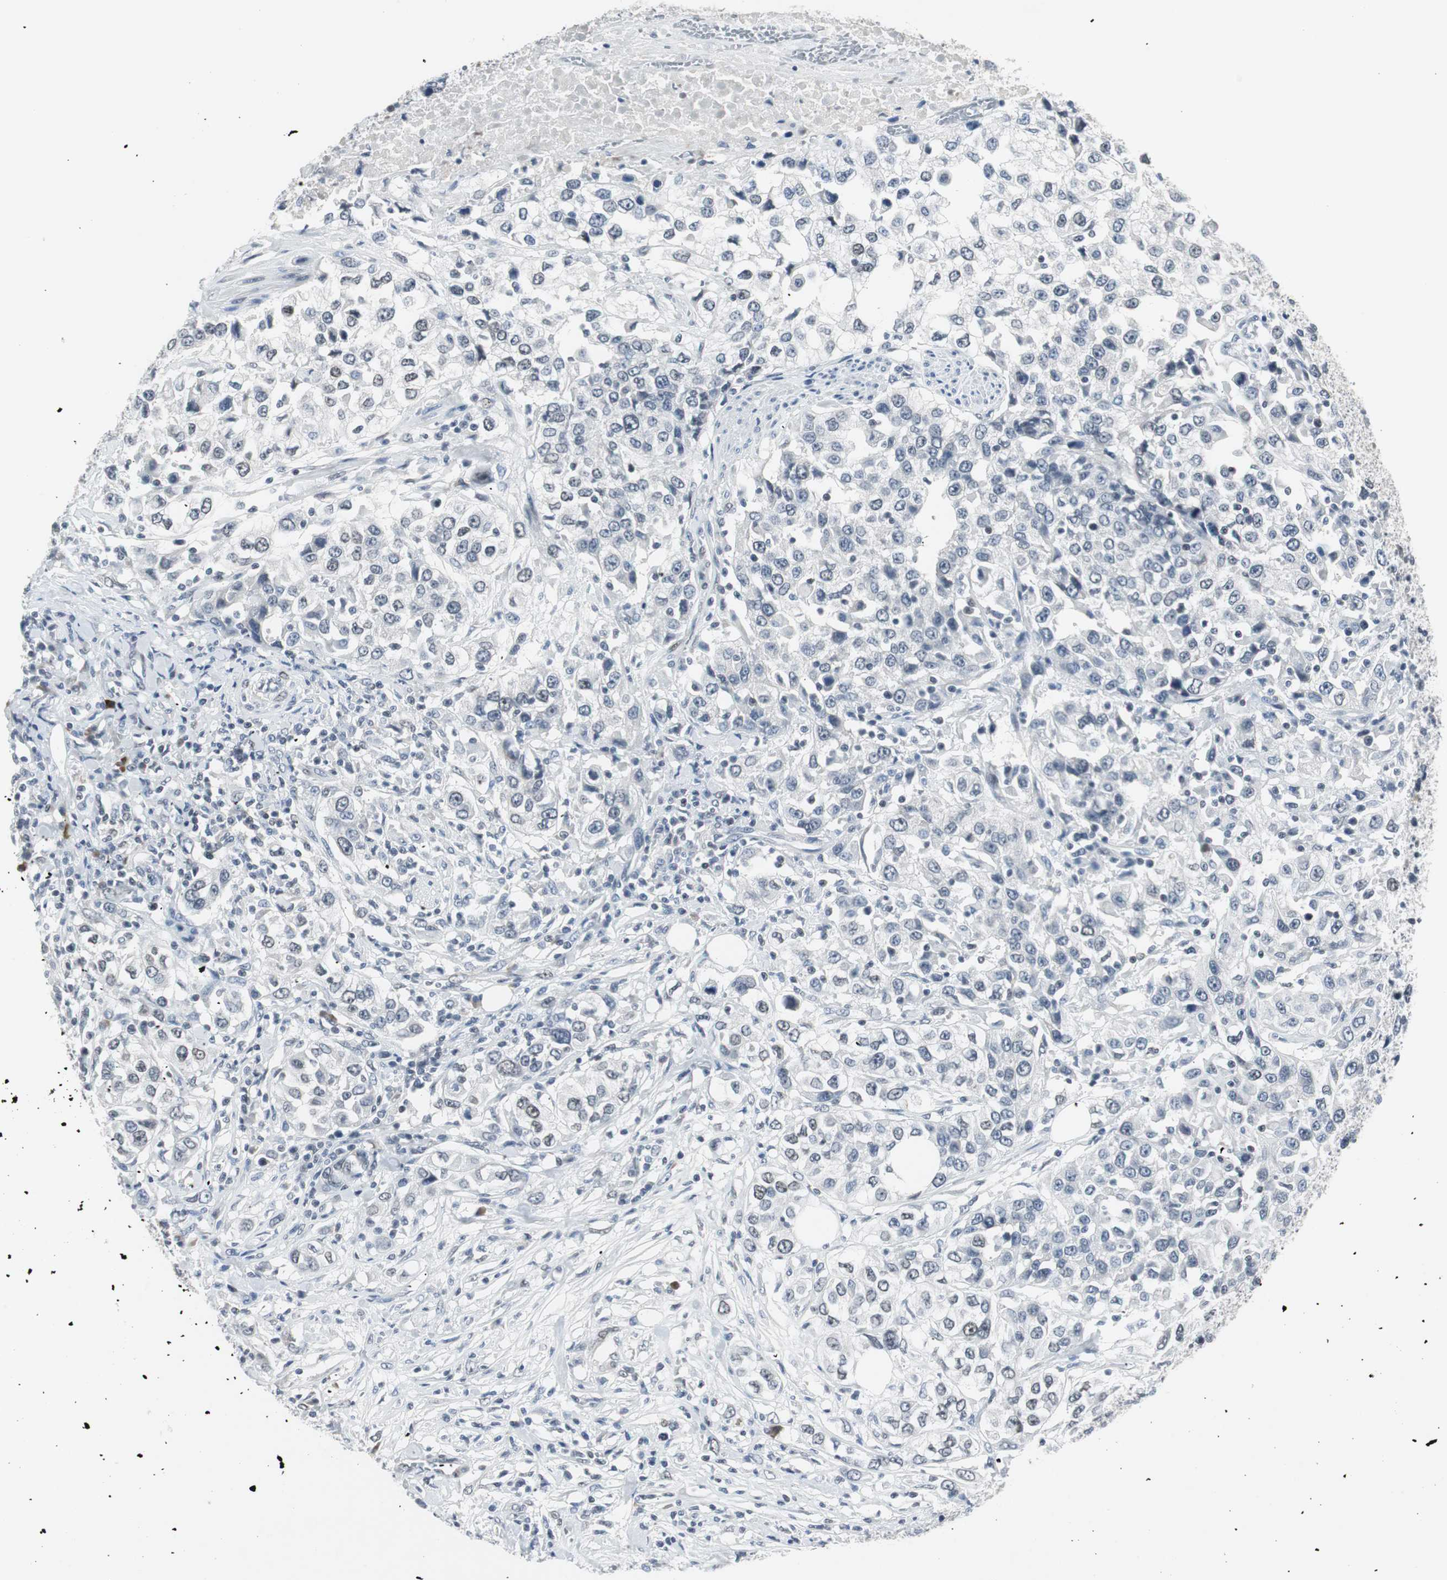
{"staining": {"intensity": "negative", "quantity": "none", "location": "none"}, "tissue": "urothelial cancer", "cell_type": "Tumor cells", "image_type": "cancer", "snomed": [{"axis": "morphology", "description": "Urothelial carcinoma, High grade"}, {"axis": "topography", "description": "Urinary bladder"}], "caption": "Tumor cells are negative for protein expression in human urothelial cancer.", "gene": "ELK1", "patient": {"sex": "female", "age": 80}}